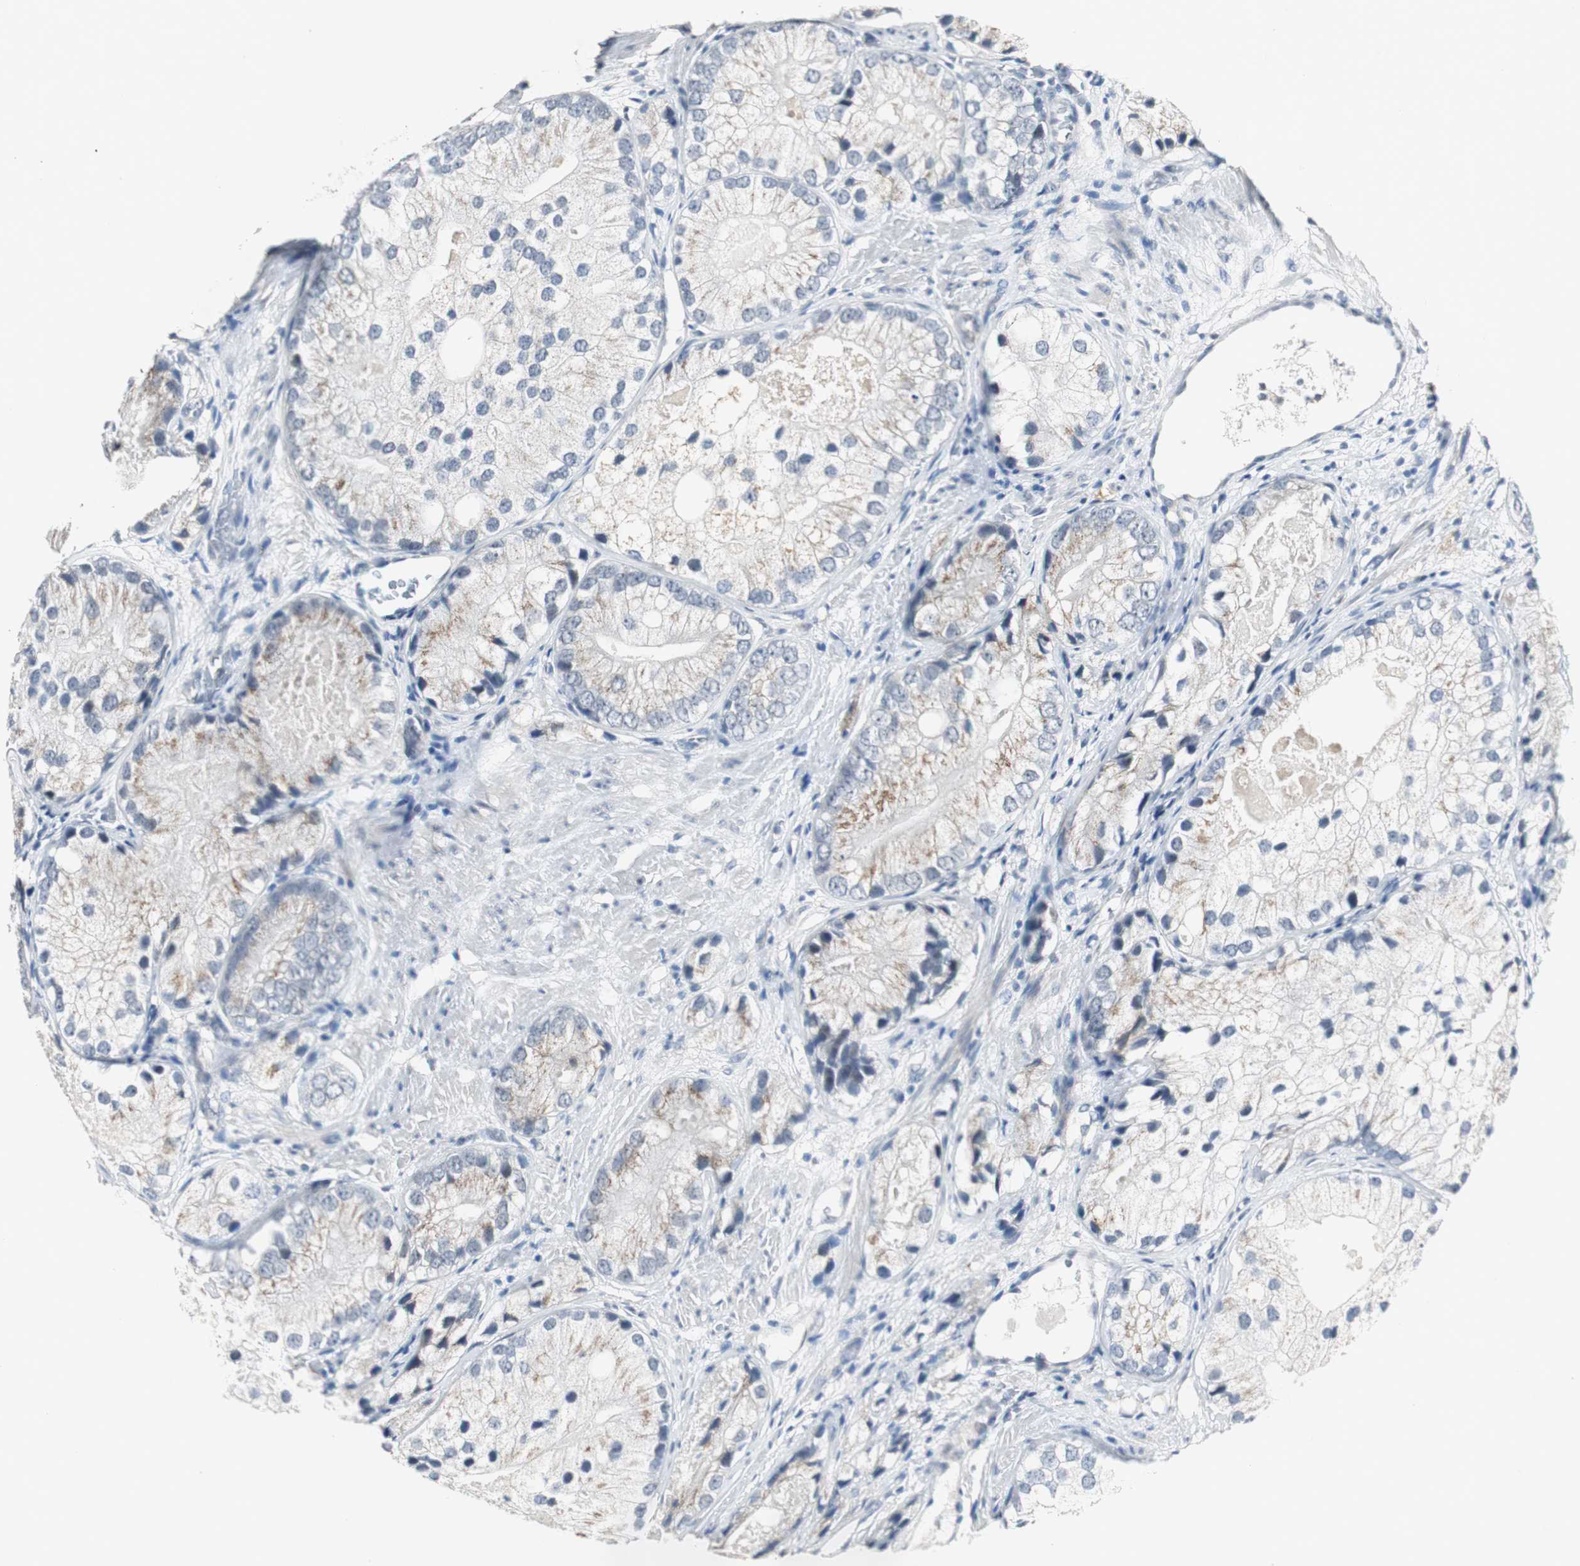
{"staining": {"intensity": "weak", "quantity": "<25%", "location": "cytoplasmic/membranous"}, "tissue": "prostate cancer", "cell_type": "Tumor cells", "image_type": "cancer", "snomed": [{"axis": "morphology", "description": "Adenocarcinoma, Low grade"}, {"axis": "topography", "description": "Prostate"}], "caption": "Tumor cells show no significant positivity in prostate cancer. Nuclei are stained in blue.", "gene": "SOX30", "patient": {"sex": "male", "age": 69}}